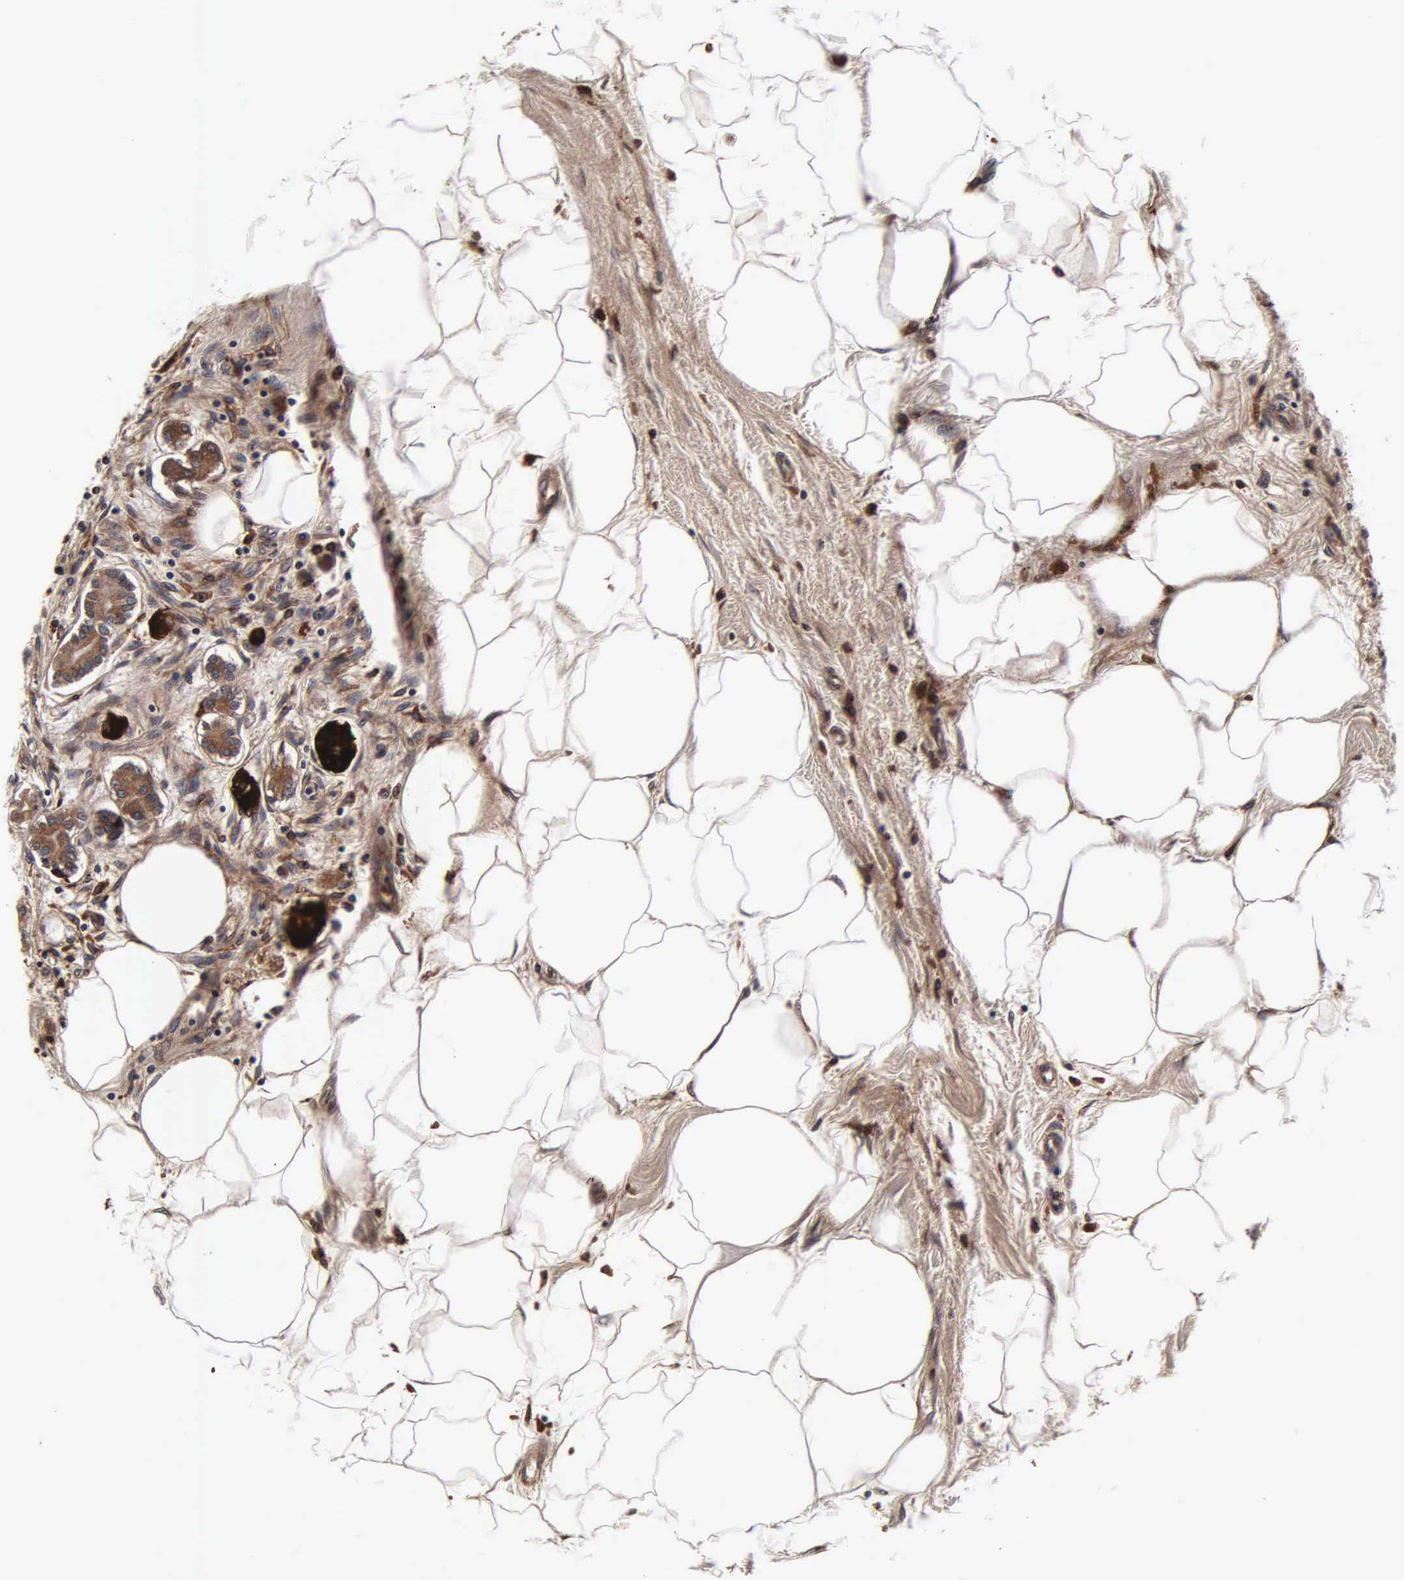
{"staining": {"intensity": "moderate", "quantity": ">75%", "location": "cytoplasmic/membranous"}, "tissue": "pancreas", "cell_type": "Exocrine glandular cells", "image_type": "normal", "snomed": [{"axis": "morphology", "description": "Normal tissue, NOS"}, {"axis": "topography", "description": "Pancreas"}, {"axis": "topography", "description": "Duodenum"}], "caption": "Protein expression analysis of benign pancreas demonstrates moderate cytoplasmic/membranous staining in about >75% of exocrine glandular cells.", "gene": "CST3", "patient": {"sex": "male", "age": 79}}